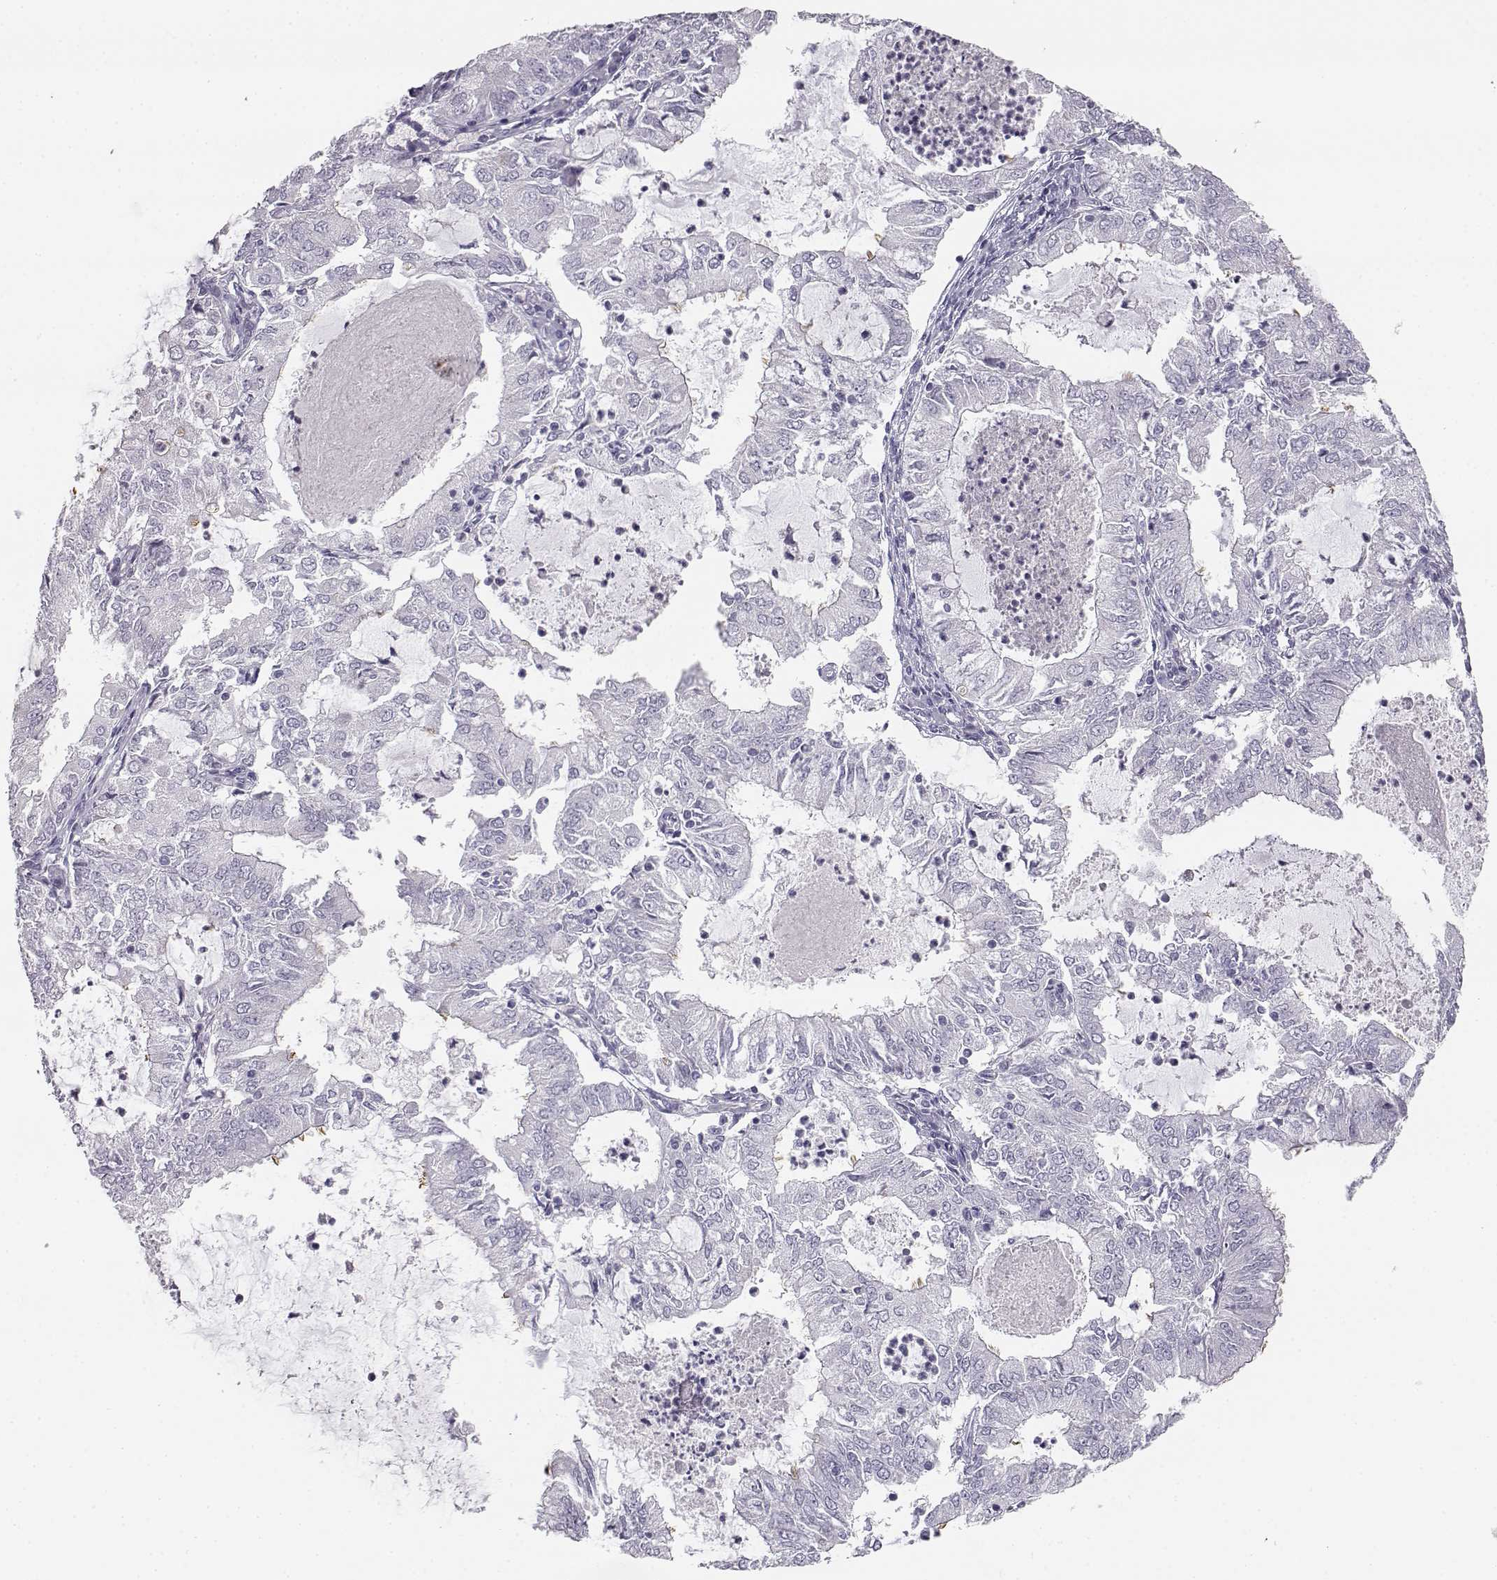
{"staining": {"intensity": "negative", "quantity": "none", "location": "none"}, "tissue": "endometrial cancer", "cell_type": "Tumor cells", "image_type": "cancer", "snomed": [{"axis": "morphology", "description": "Adenocarcinoma, NOS"}, {"axis": "topography", "description": "Endometrium"}], "caption": "Immunohistochemical staining of endometrial cancer exhibits no significant expression in tumor cells.", "gene": "MYCBPAP", "patient": {"sex": "female", "age": 57}}